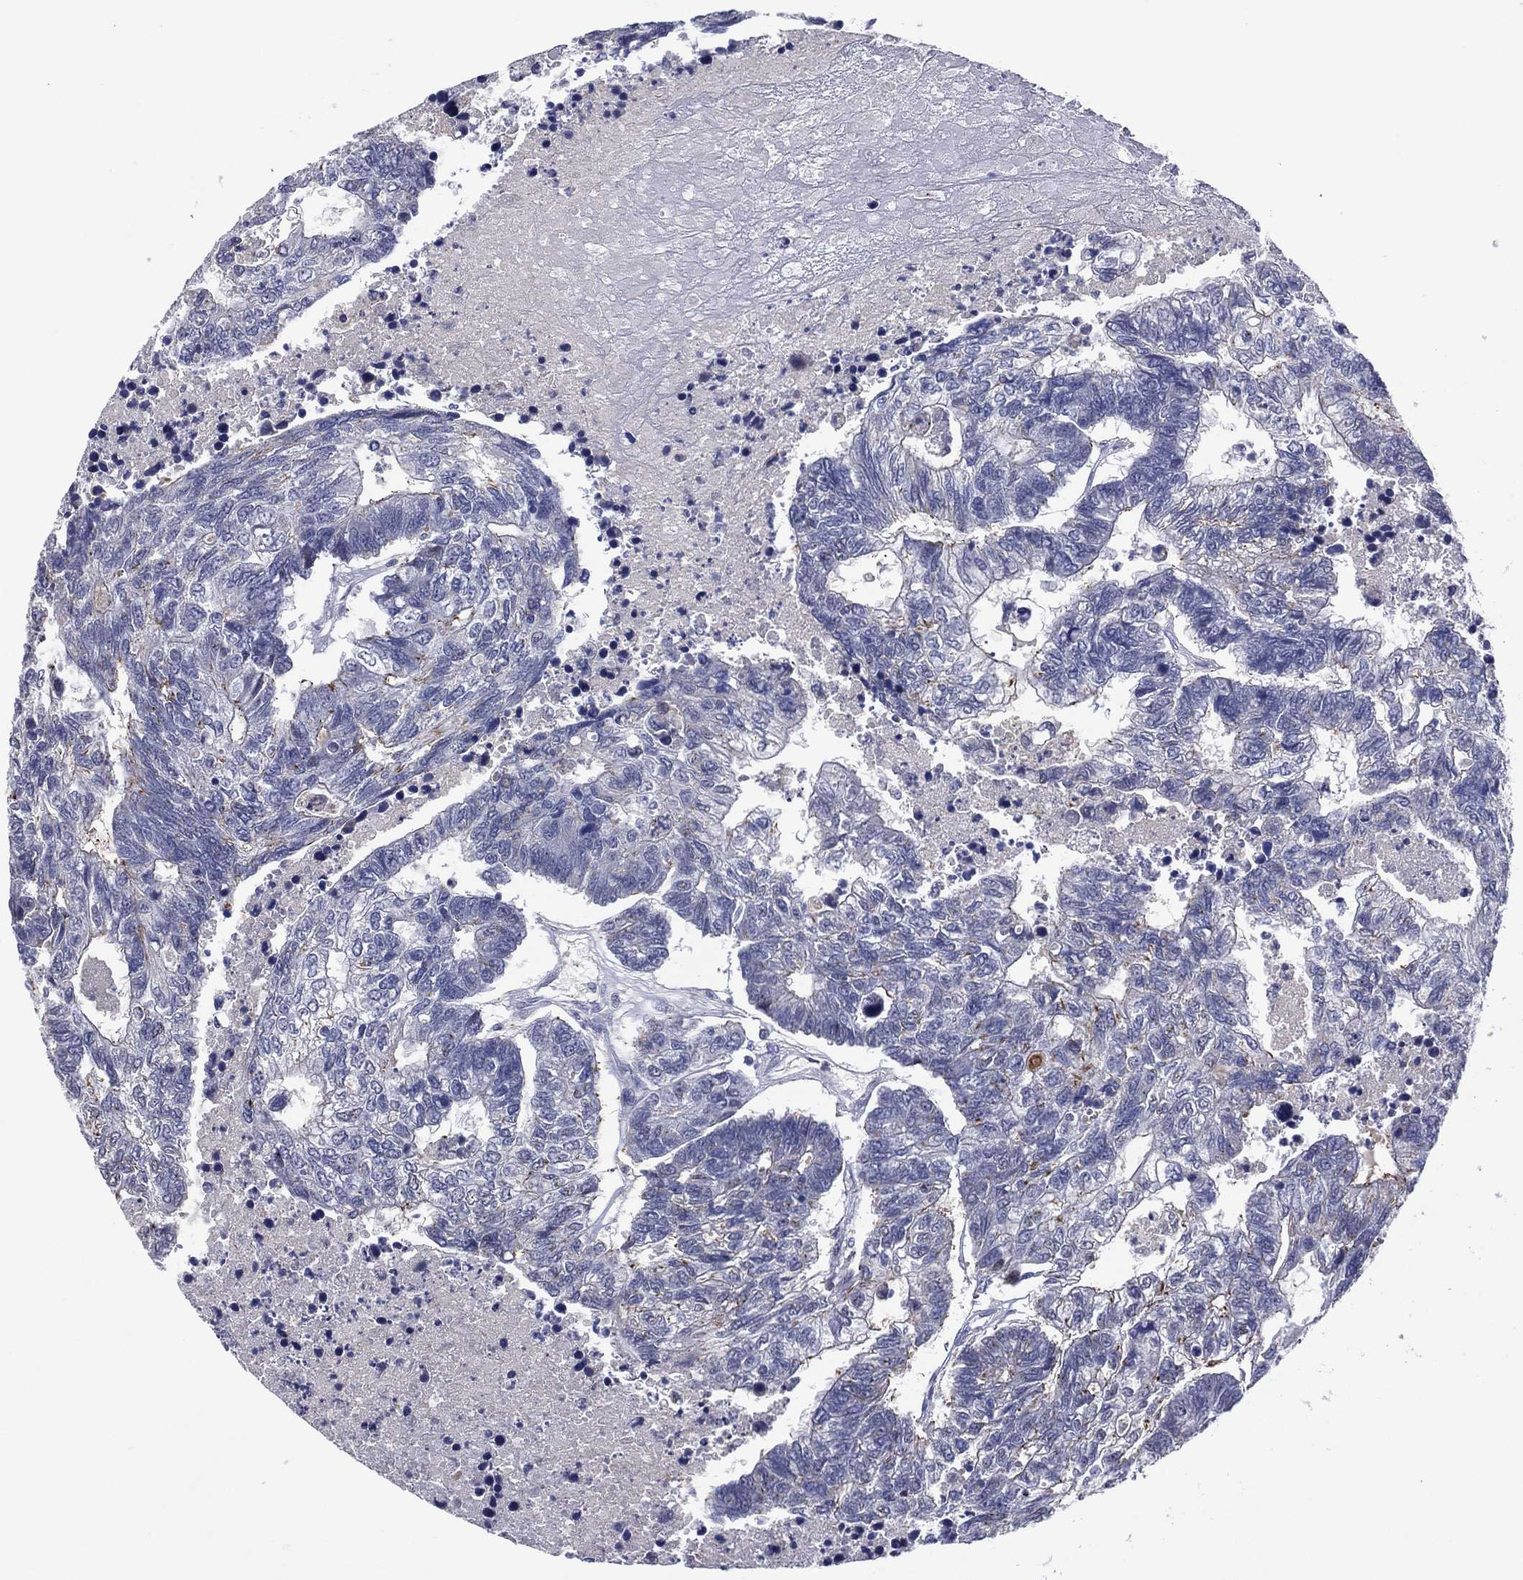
{"staining": {"intensity": "negative", "quantity": "none", "location": "none"}, "tissue": "colorectal cancer", "cell_type": "Tumor cells", "image_type": "cancer", "snomed": [{"axis": "morphology", "description": "Adenocarcinoma, NOS"}, {"axis": "topography", "description": "Colon"}], "caption": "This is an IHC photomicrograph of colorectal cancer (adenocarcinoma). There is no positivity in tumor cells.", "gene": "TRIM31", "patient": {"sex": "female", "age": 48}}